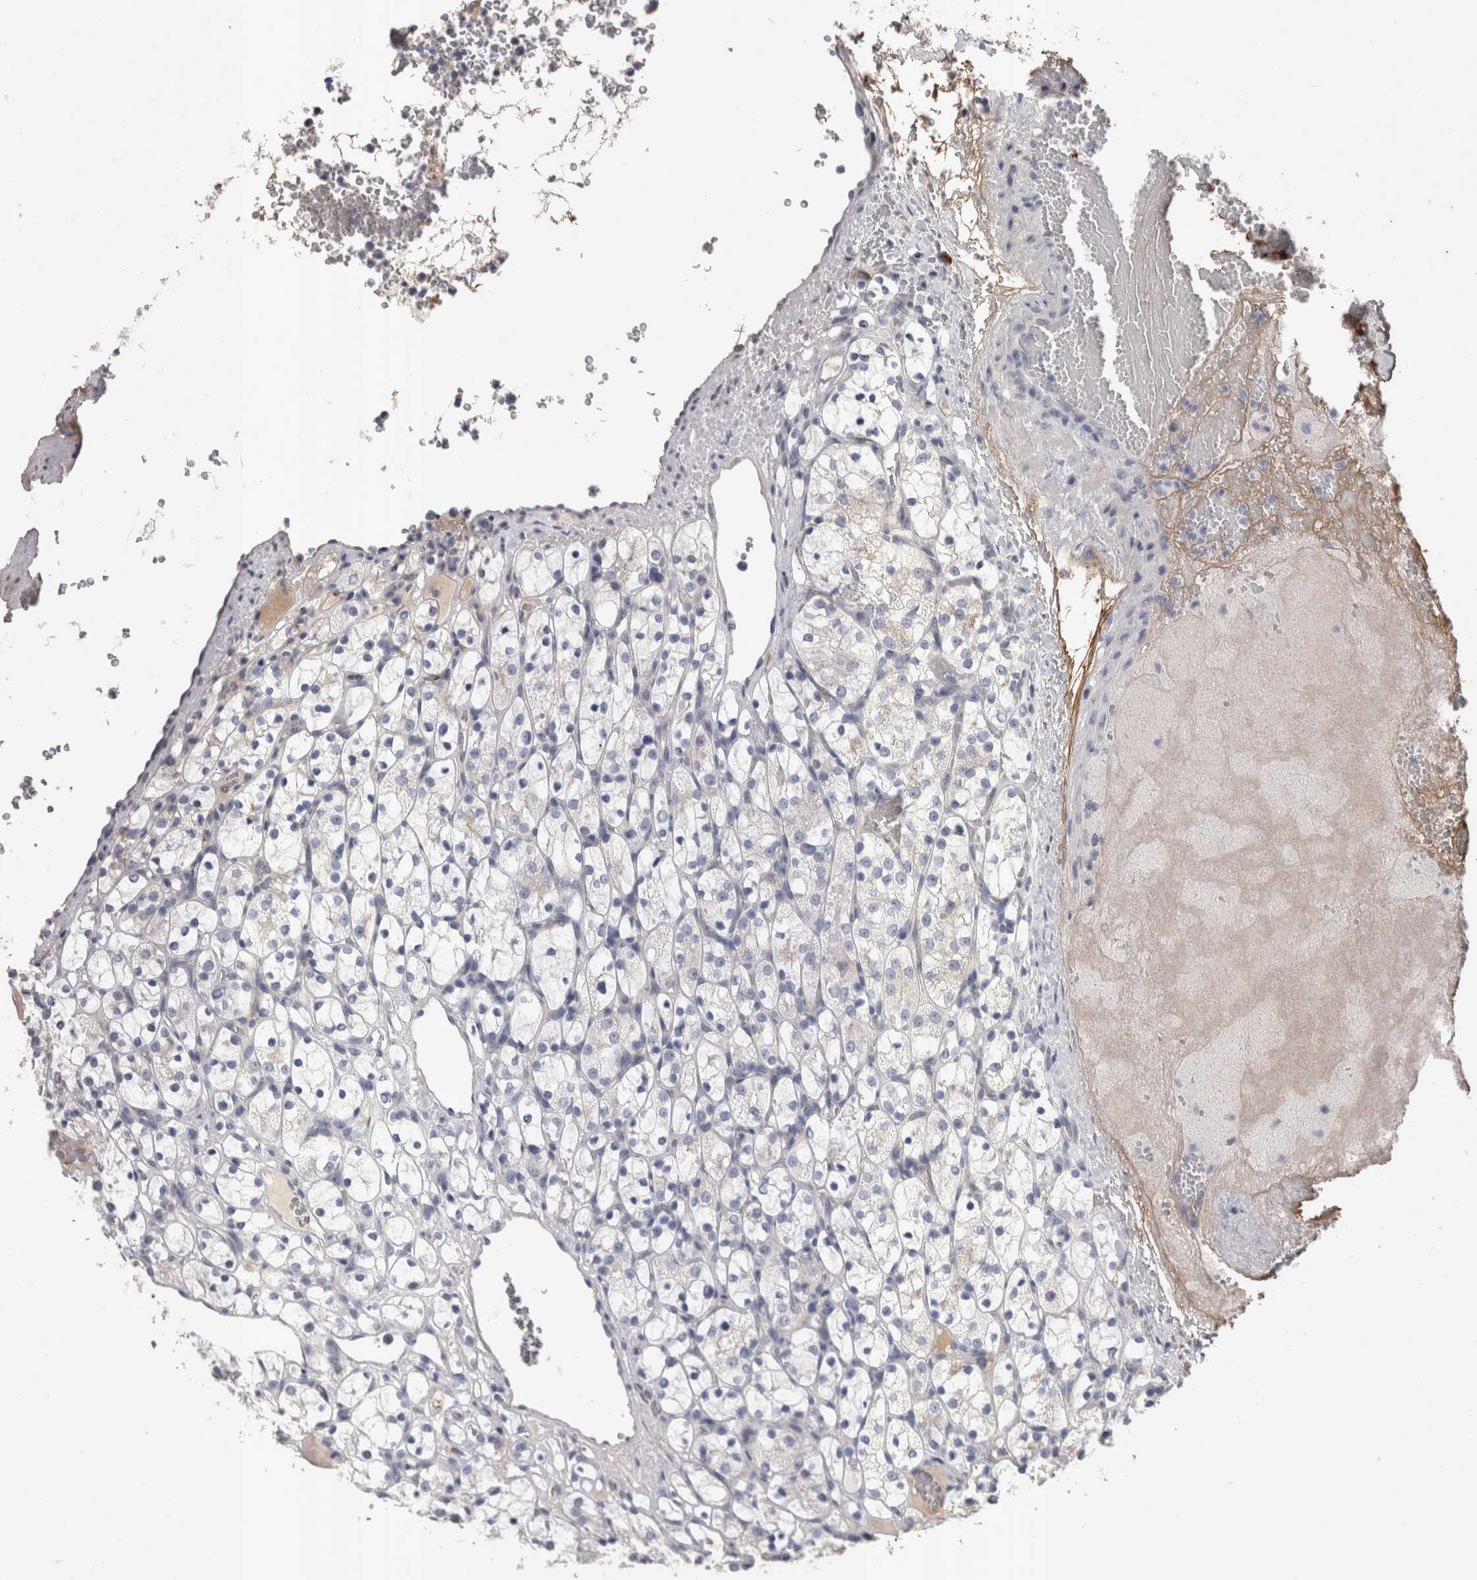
{"staining": {"intensity": "negative", "quantity": "none", "location": "none"}, "tissue": "renal cancer", "cell_type": "Tumor cells", "image_type": "cancer", "snomed": [{"axis": "morphology", "description": "Adenocarcinoma, NOS"}, {"axis": "topography", "description": "Kidney"}], "caption": "Micrograph shows no protein expression in tumor cells of renal cancer (adenocarcinoma) tissue.", "gene": "STC1", "patient": {"sex": "female", "age": 69}}